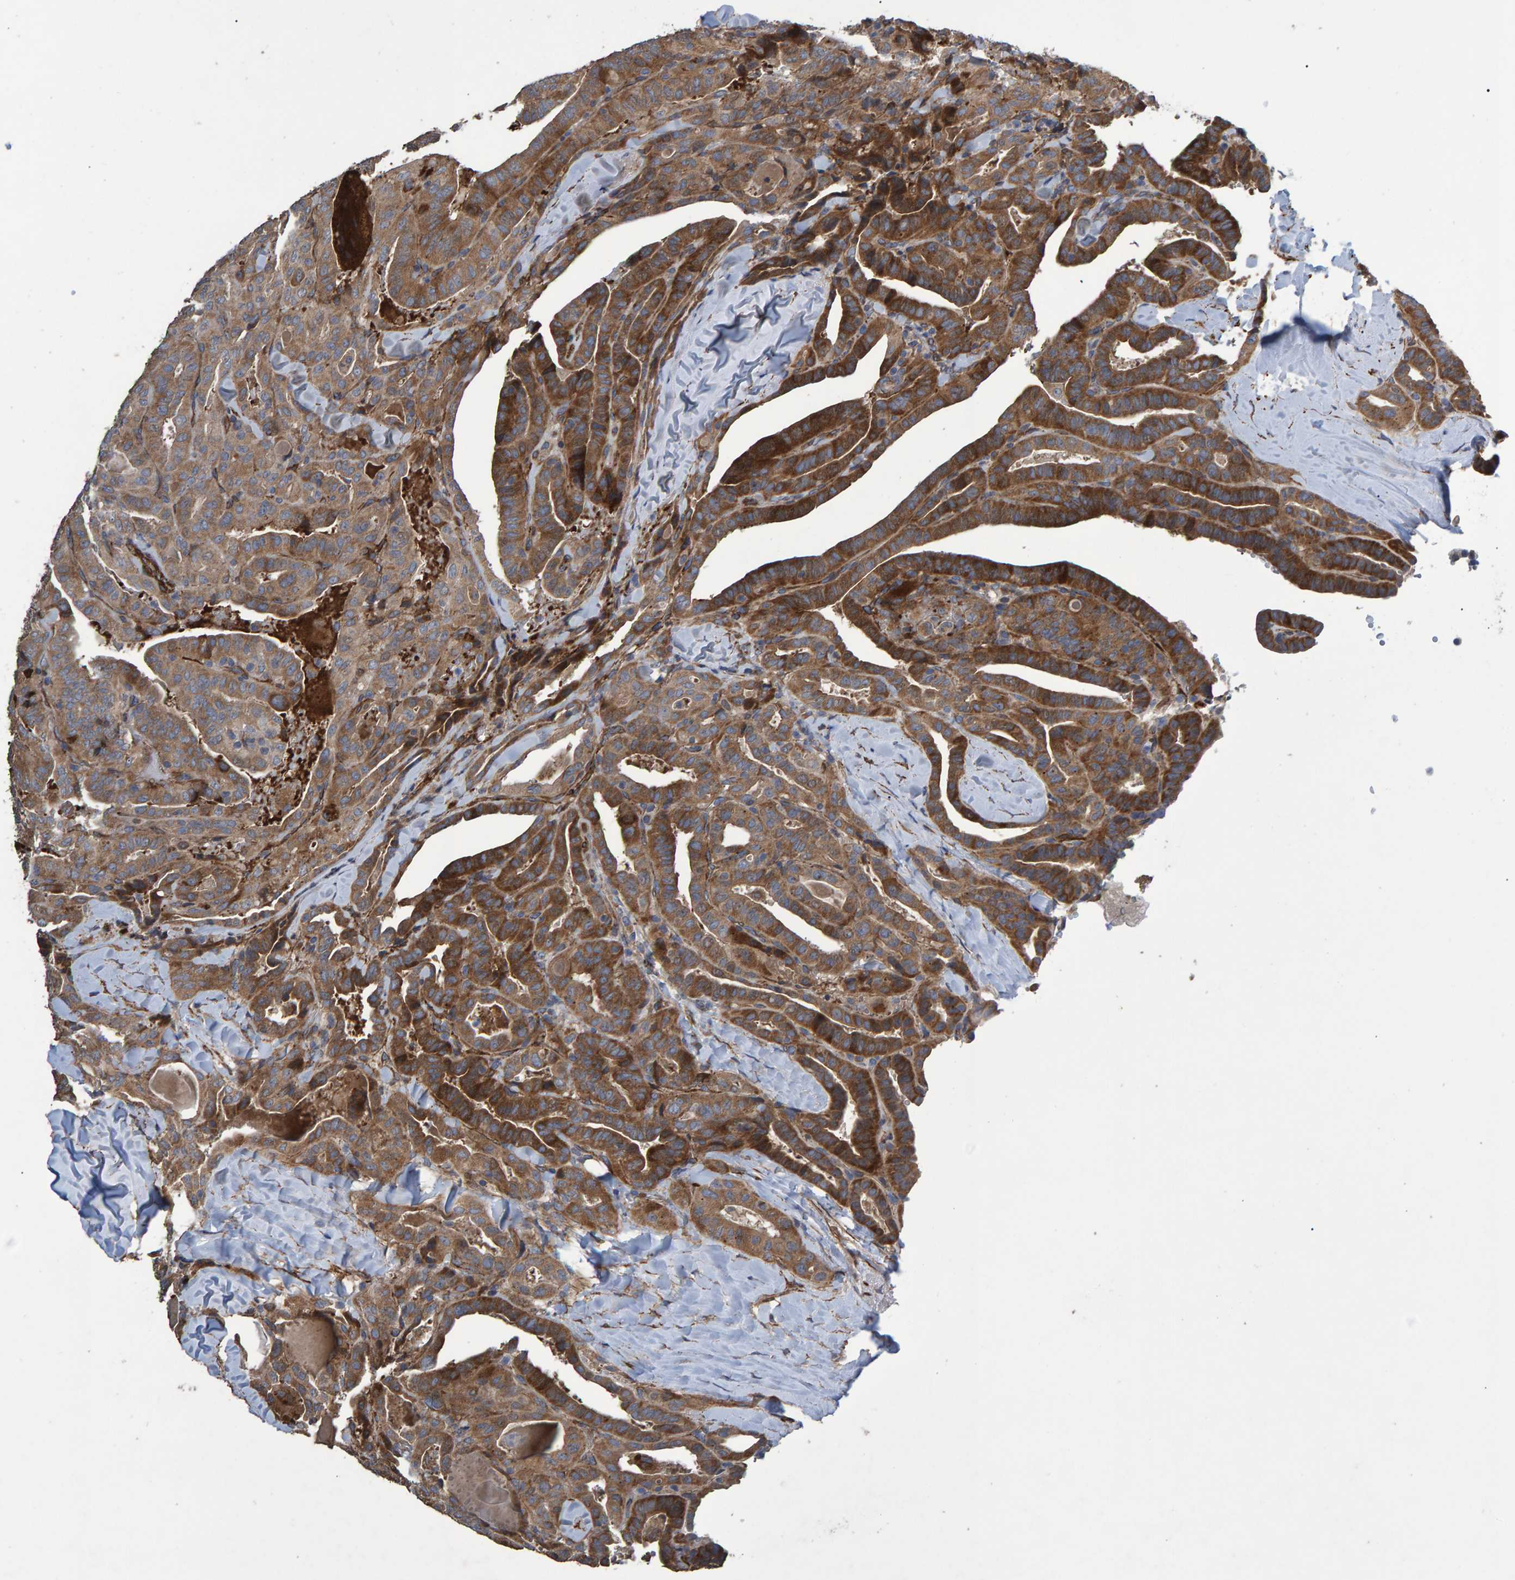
{"staining": {"intensity": "moderate", "quantity": ">75%", "location": "cytoplasmic/membranous"}, "tissue": "thyroid cancer", "cell_type": "Tumor cells", "image_type": "cancer", "snomed": [{"axis": "morphology", "description": "Papillary adenocarcinoma, NOS"}, {"axis": "topography", "description": "Thyroid gland"}], "caption": "Thyroid cancer (papillary adenocarcinoma) stained with a protein marker displays moderate staining in tumor cells.", "gene": "SLIT2", "patient": {"sex": "male", "age": 77}}